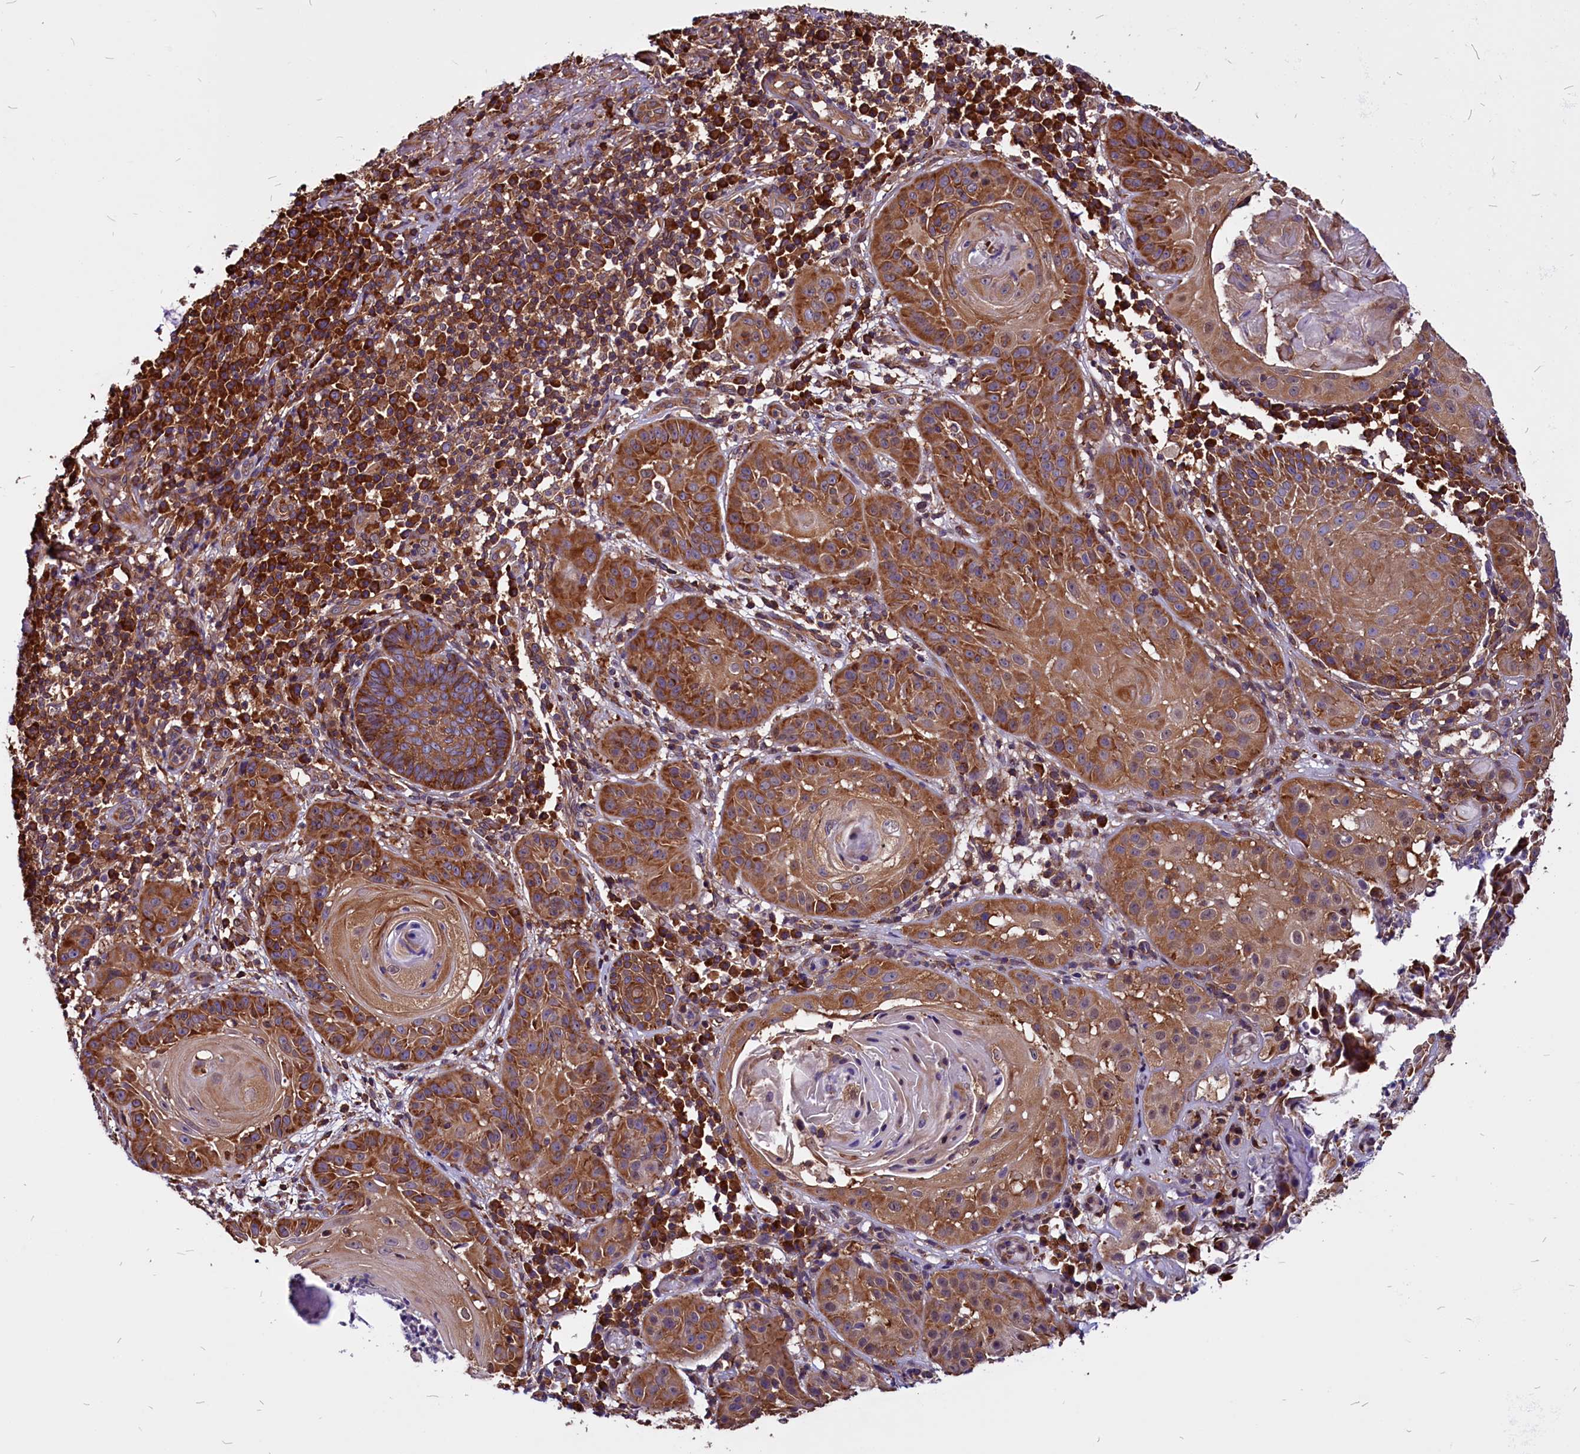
{"staining": {"intensity": "strong", "quantity": ">75%", "location": "cytoplasmic/membranous"}, "tissue": "skin cancer", "cell_type": "Tumor cells", "image_type": "cancer", "snomed": [{"axis": "morphology", "description": "Normal tissue, NOS"}, {"axis": "morphology", "description": "Basal cell carcinoma"}, {"axis": "topography", "description": "Skin"}], "caption": "This is a photomicrograph of immunohistochemistry (IHC) staining of skin cancer (basal cell carcinoma), which shows strong expression in the cytoplasmic/membranous of tumor cells.", "gene": "EIF3G", "patient": {"sex": "male", "age": 93}}